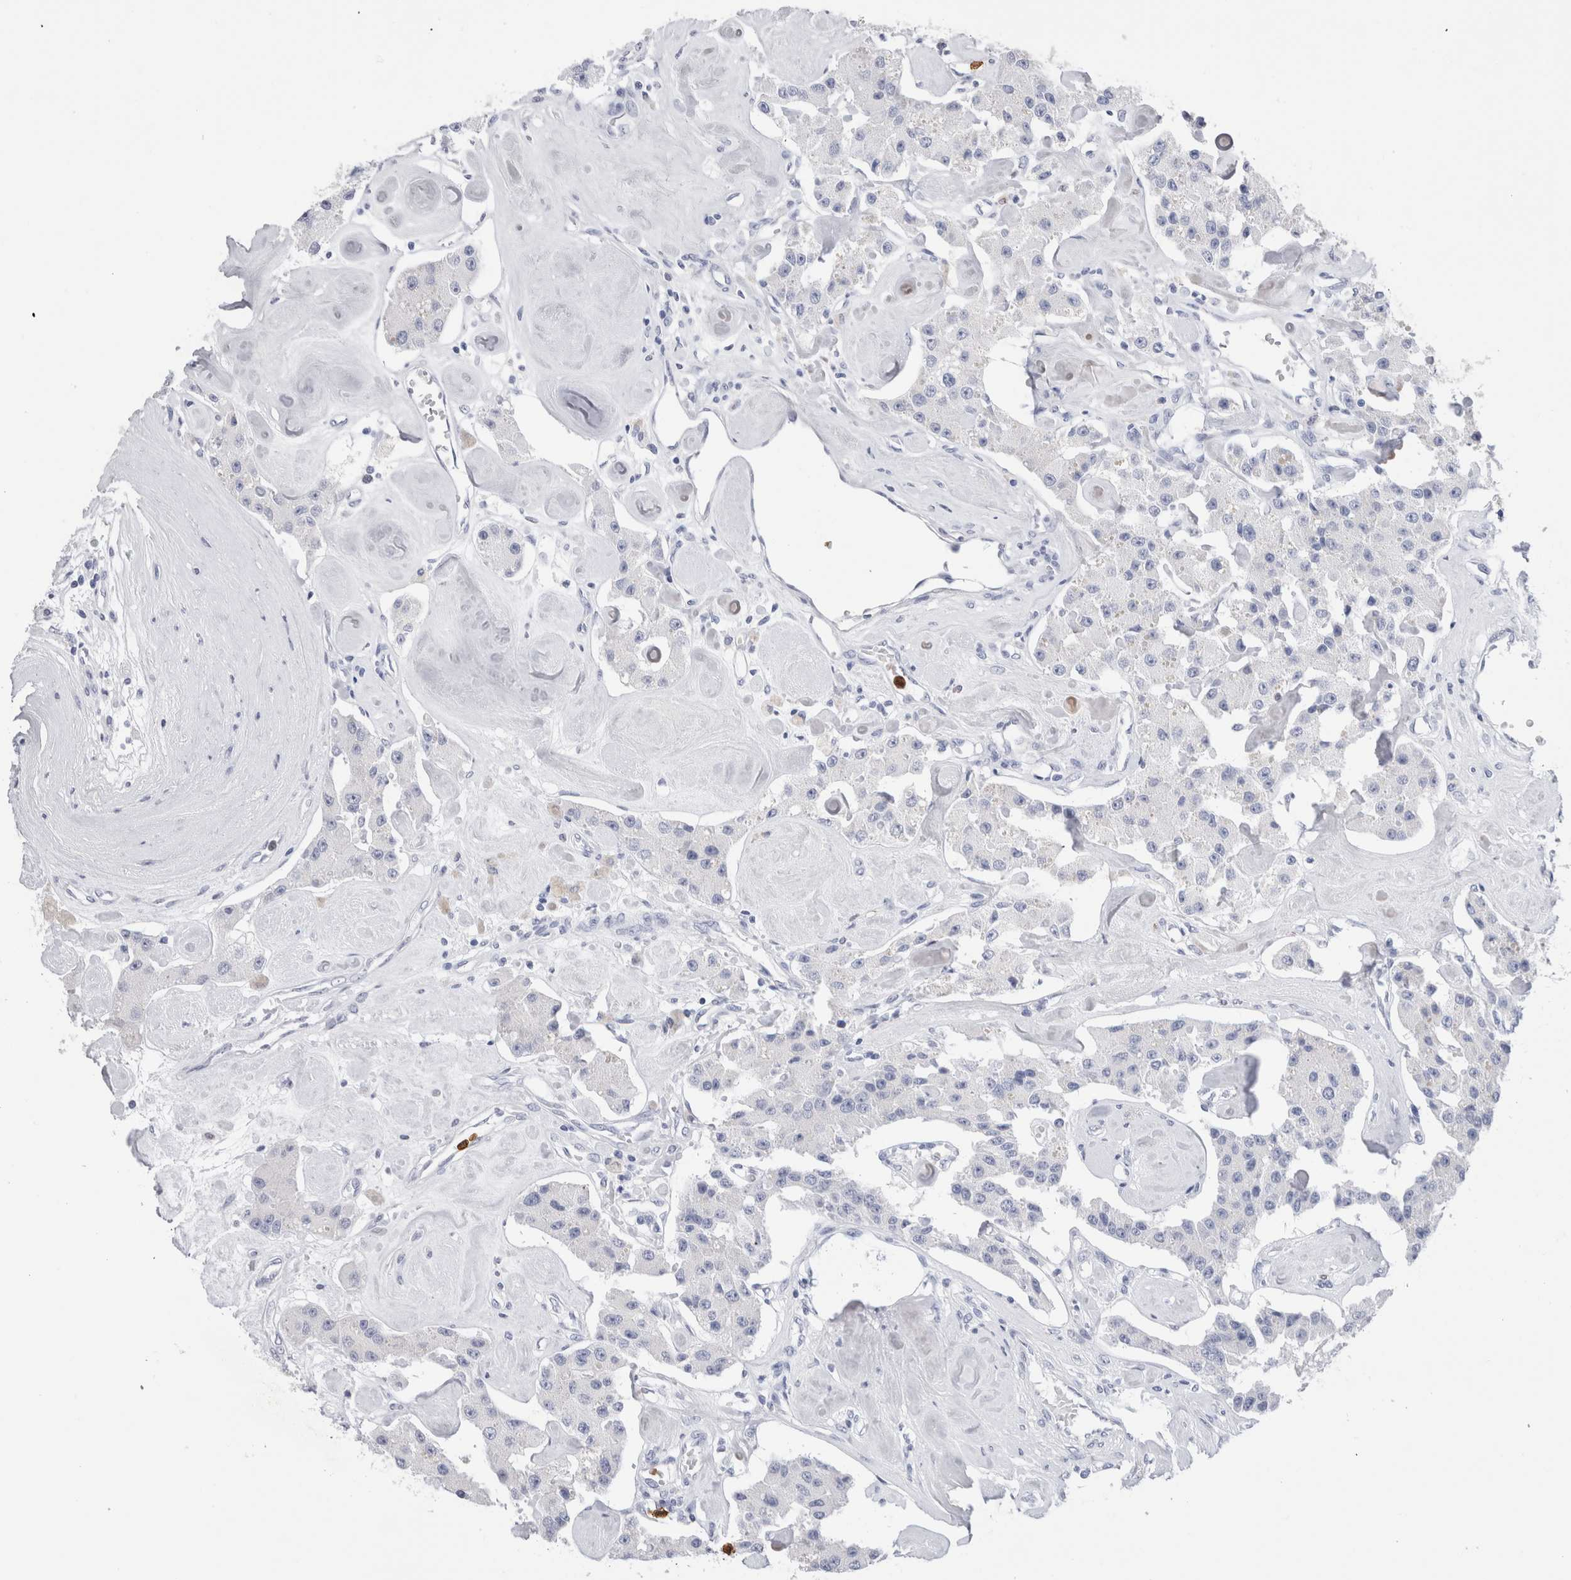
{"staining": {"intensity": "negative", "quantity": "none", "location": "none"}, "tissue": "carcinoid", "cell_type": "Tumor cells", "image_type": "cancer", "snomed": [{"axis": "morphology", "description": "Carcinoid, malignant, NOS"}, {"axis": "topography", "description": "Pancreas"}], "caption": "This is an immunohistochemistry photomicrograph of malignant carcinoid. There is no positivity in tumor cells.", "gene": "SLC10A5", "patient": {"sex": "male", "age": 41}}